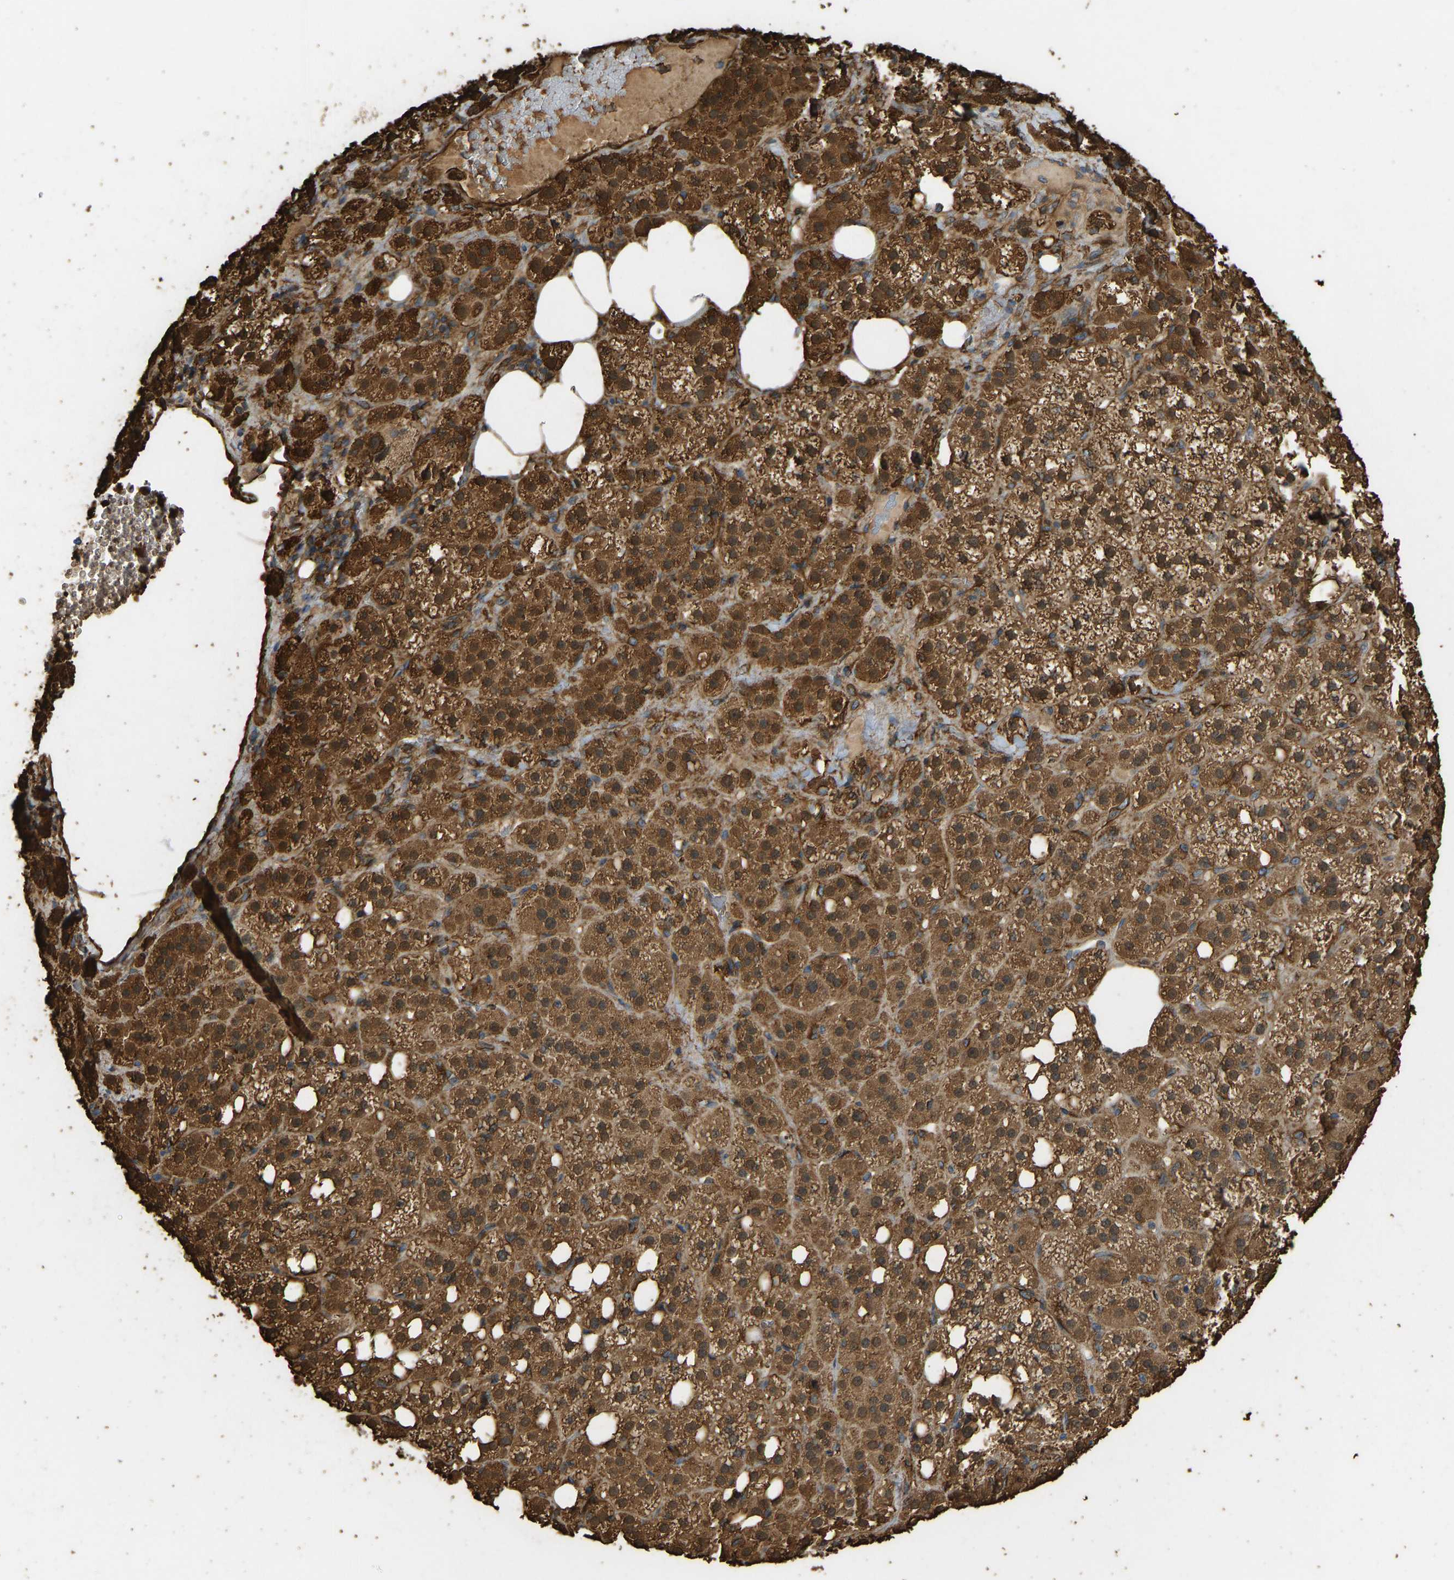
{"staining": {"intensity": "moderate", "quantity": ">75%", "location": "cytoplasmic/membranous,nuclear"}, "tissue": "adrenal gland", "cell_type": "Glandular cells", "image_type": "normal", "snomed": [{"axis": "morphology", "description": "Normal tissue, NOS"}, {"axis": "topography", "description": "Adrenal gland"}], "caption": "About >75% of glandular cells in normal adrenal gland display moderate cytoplasmic/membranous,nuclear protein staining as visualized by brown immunohistochemical staining.", "gene": "BEX3", "patient": {"sex": "female", "age": 59}}